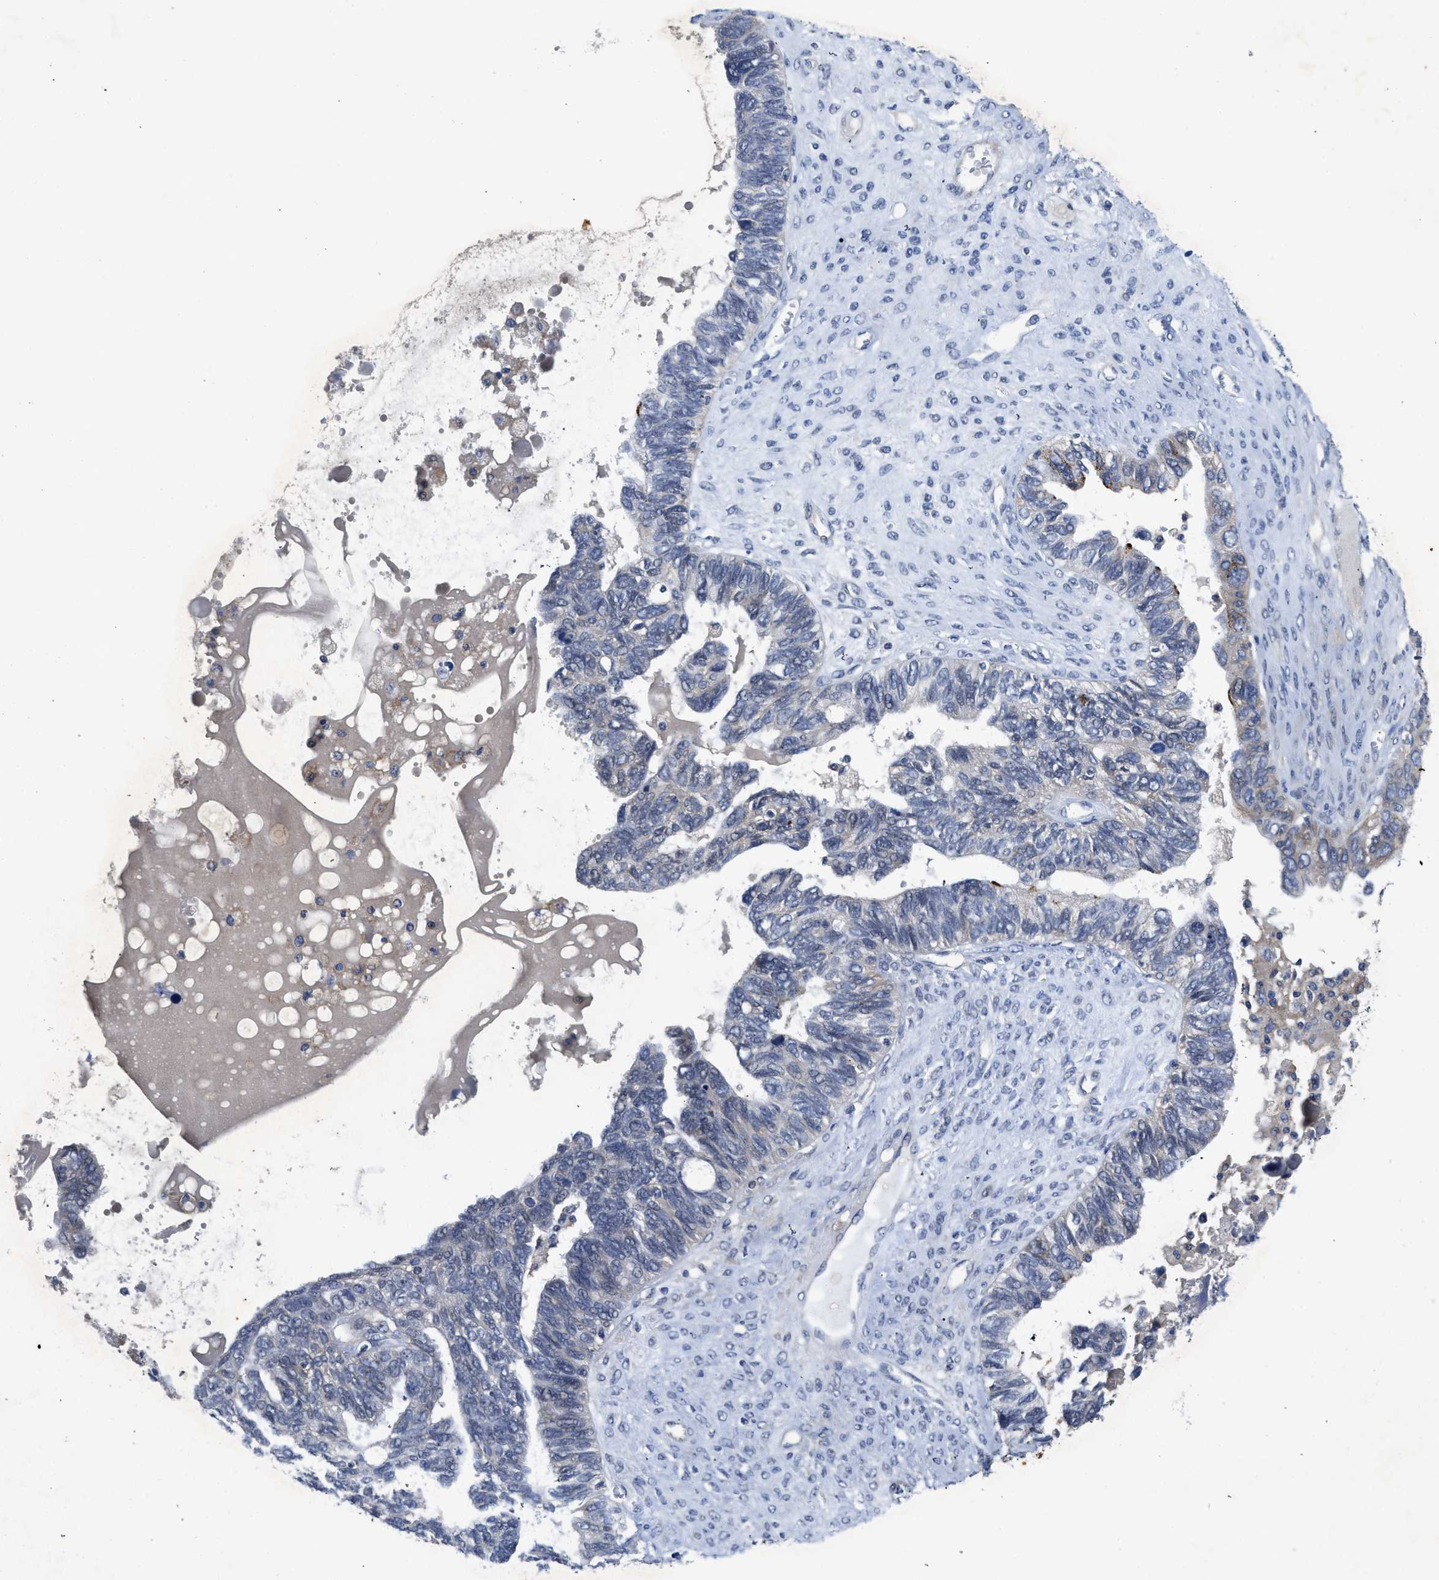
{"staining": {"intensity": "negative", "quantity": "none", "location": "none"}, "tissue": "ovarian cancer", "cell_type": "Tumor cells", "image_type": "cancer", "snomed": [{"axis": "morphology", "description": "Cystadenocarcinoma, serous, NOS"}, {"axis": "topography", "description": "Ovary"}], "caption": "Immunohistochemistry (IHC) of ovarian serous cystadenocarcinoma displays no staining in tumor cells.", "gene": "PANX1", "patient": {"sex": "female", "age": 79}}